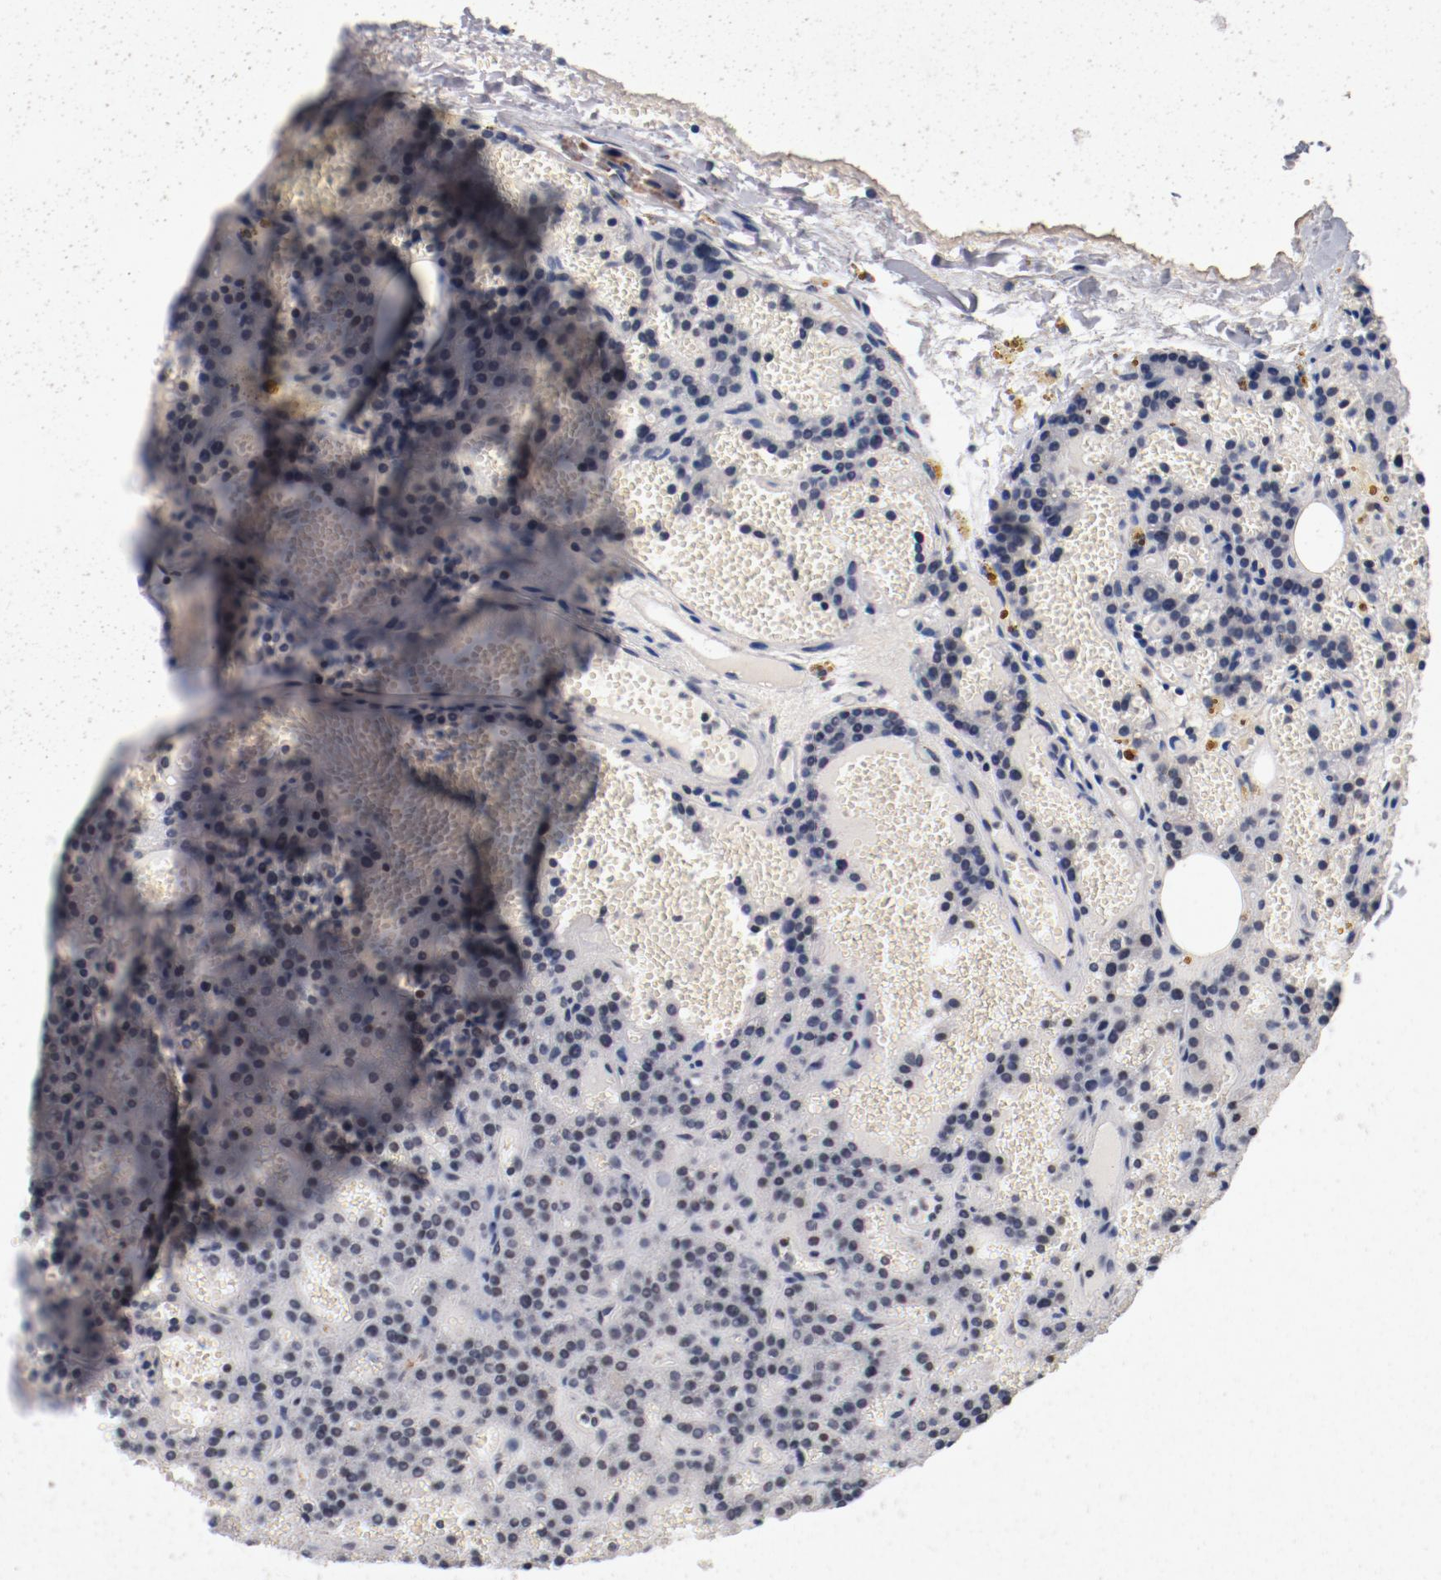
{"staining": {"intensity": "moderate", "quantity": "<25%", "location": "cytoplasmic/membranous"}, "tissue": "parathyroid gland", "cell_type": "Glandular cells", "image_type": "normal", "snomed": [{"axis": "morphology", "description": "Normal tissue, NOS"}, {"axis": "topography", "description": "Parathyroid gland"}], "caption": "Brown immunohistochemical staining in benign parathyroid gland shows moderate cytoplasmic/membranous positivity in approximately <25% of glandular cells.", "gene": "PIM1", "patient": {"sex": "male", "age": 25}}